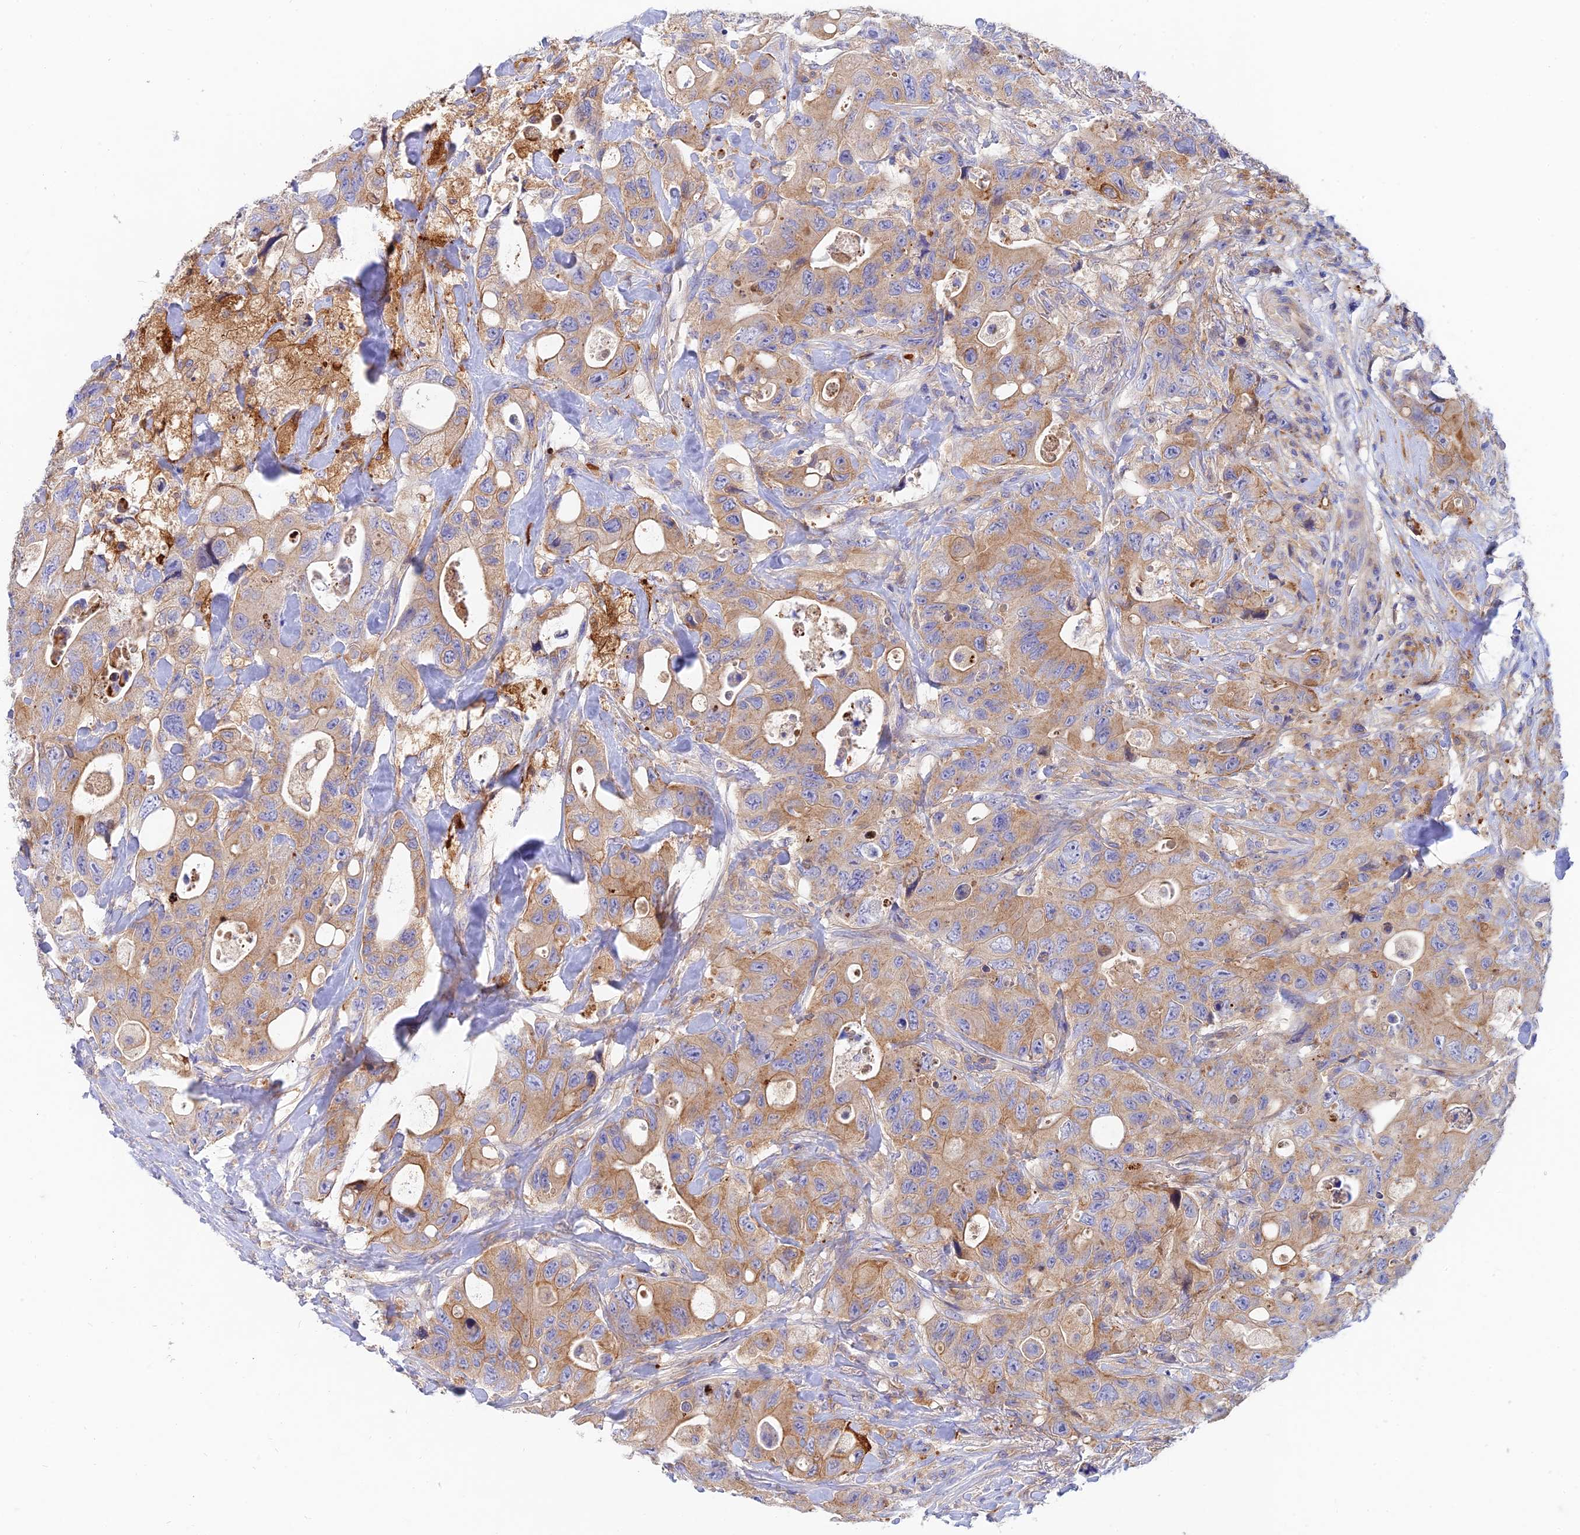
{"staining": {"intensity": "moderate", "quantity": "25%-75%", "location": "cytoplasmic/membranous"}, "tissue": "colorectal cancer", "cell_type": "Tumor cells", "image_type": "cancer", "snomed": [{"axis": "morphology", "description": "Adenocarcinoma, NOS"}, {"axis": "topography", "description": "Colon"}], "caption": "Immunohistochemical staining of colorectal cancer (adenocarcinoma) exhibits moderate cytoplasmic/membranous protein positivity in approximately 25%-75% of tumor cells. Immunohistochemistry (ihc) stains the protein of interest in brown and the nuclei are stained blue.", "gene": "MROH1", "patient": {"sex": "female", "age": 46}}